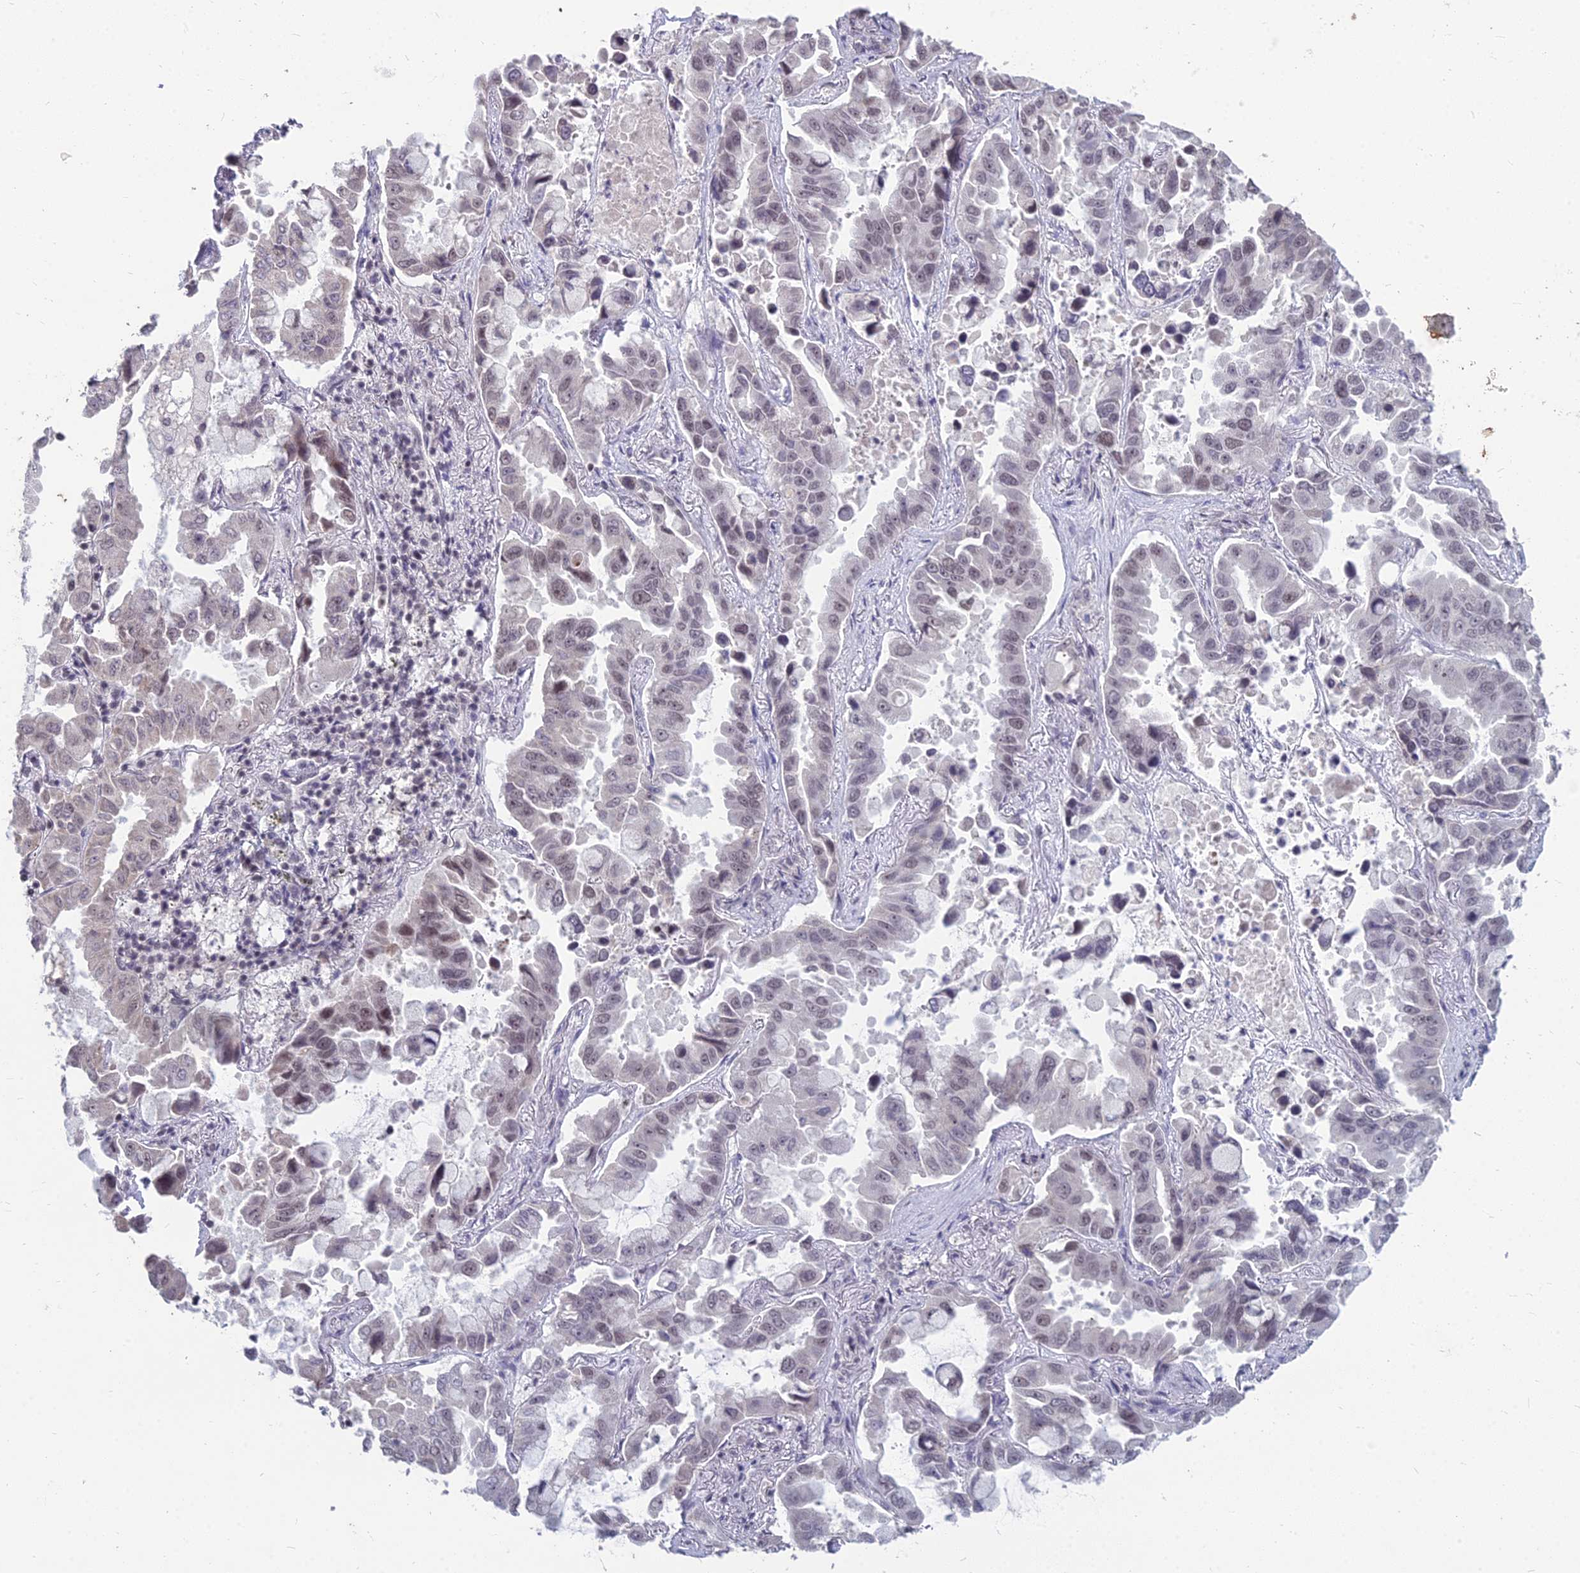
{"staining": {"intensity": "moderate", "quantity": "25%-75%", "location": "nuclear"}, "tissue": "lung cancer", "cell_type": "Tumor cells", "image_type": "cancer", "snomed": [{"axis": "morphology", "description": "Adenocarcinoma, NOS"}, {"axis": "topography", "description": "Lung"}], "caption": "This photomicrograph shows immunohistochemistry staining of human lung cancer (adenocarcinoma), with medium moderate nuclear staining in about 25%-75% of tumor cells.", "gene": "KAT7", "patient": {"sex": "male", "age": 64}}